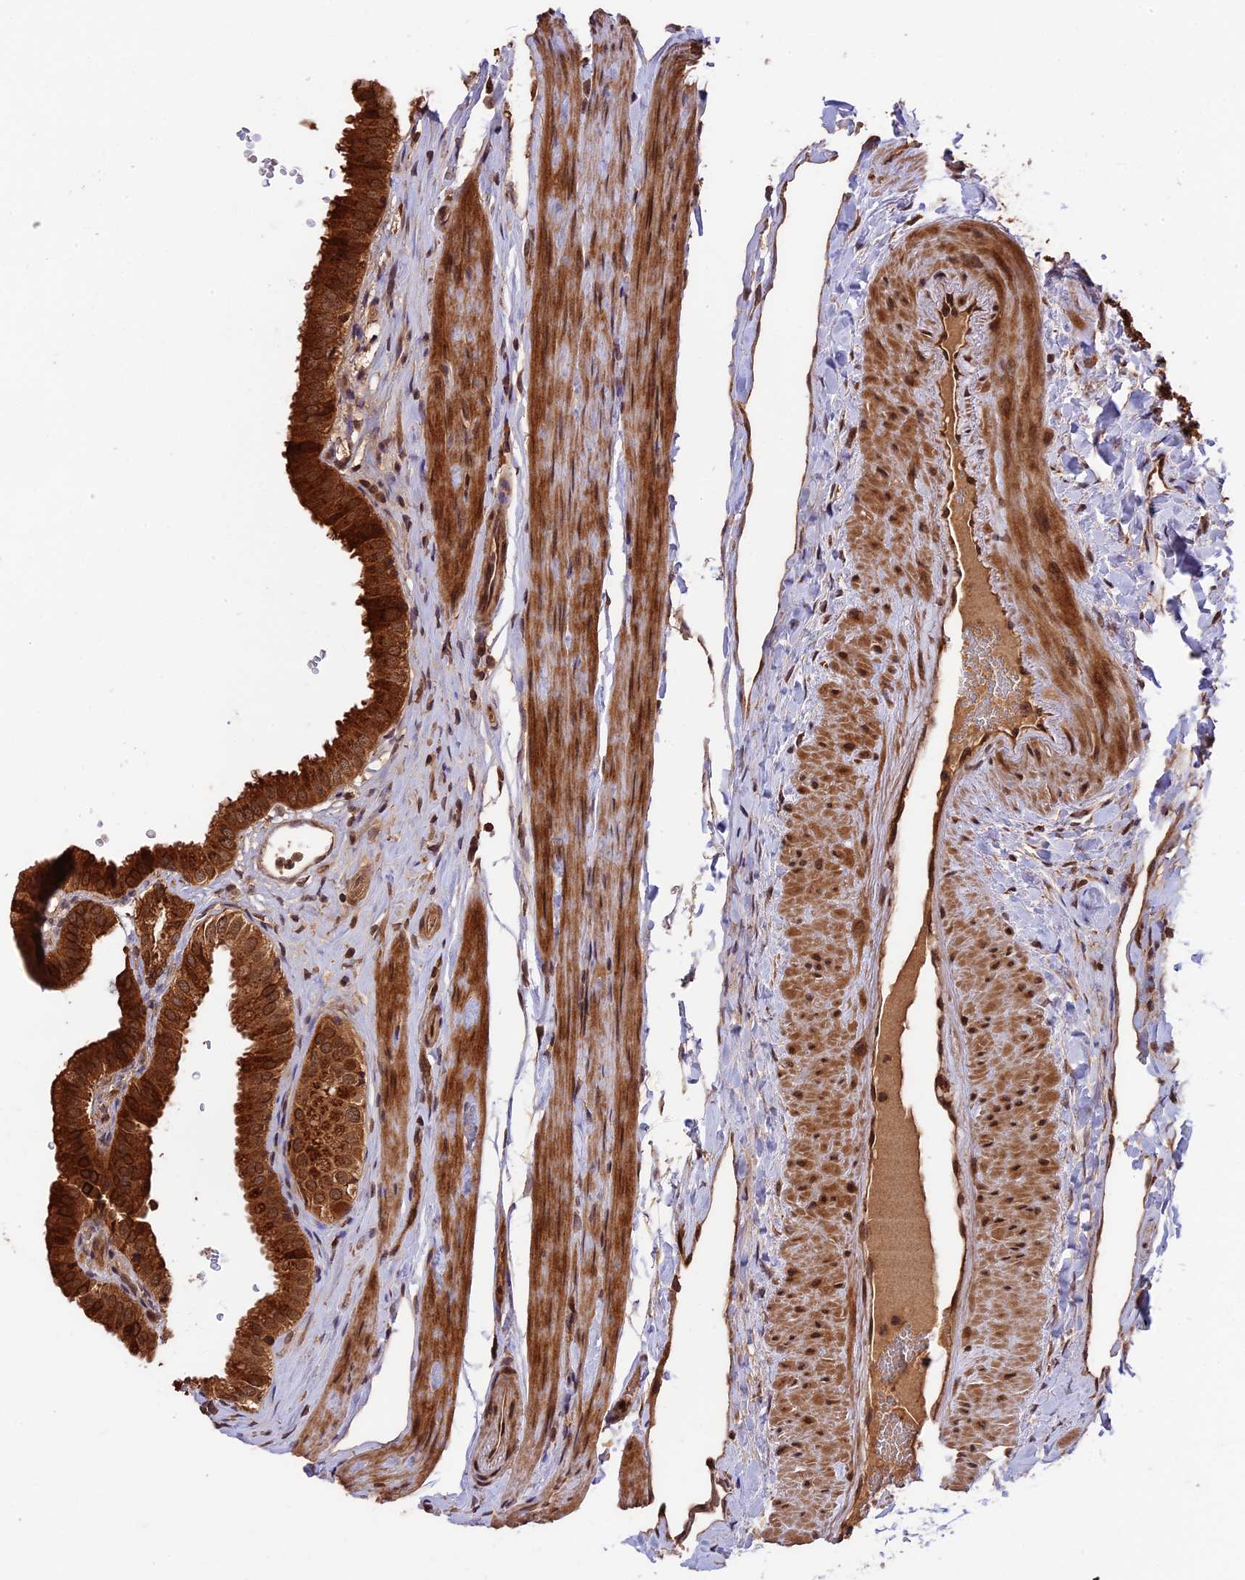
{"staining": {"intensity": "strong", "quantity": ">75%", "location": "cytoplasmic/membranous,nuclear"}, "tissue": "gallbladder", "cell_type": "Glandular cells", "image_type": "normal", "snomed": [{"axis": "morphology", "description": "Normal tissue, NOS"}, {"axis": "topography", "description": "Gallbladder"}], "caption": "A high-resolution image shows immunohistochemistry (IHC) staining of normal gallbladder, which exhibits strong cytoplasmic/membranous,nuclear positivity in approximately >75% of glandular cells.", "gene": "ESCO1", "patient": {"sex": "female", "age": 61}}